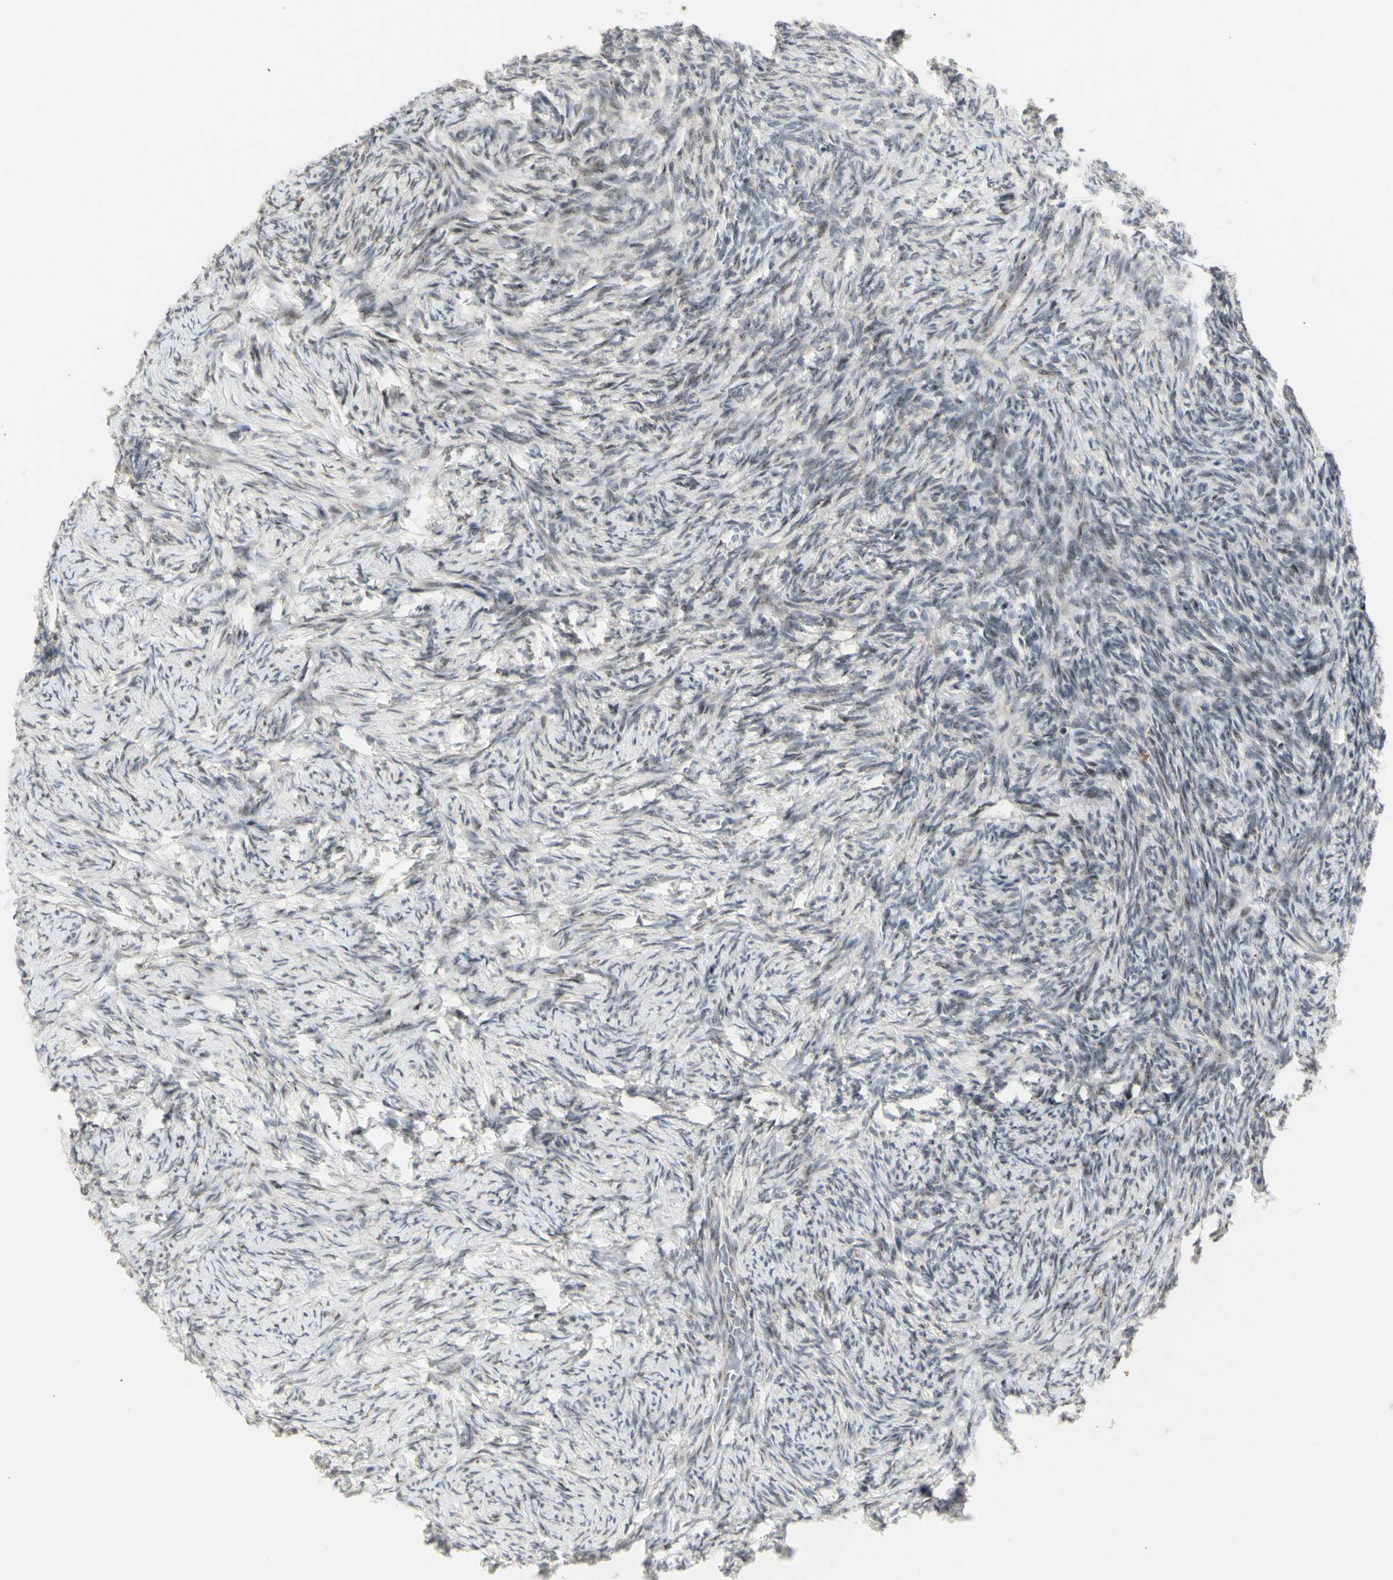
{"staining": {"intensity": "weak", "quantity": ">75%", "location": "cytoplasmic/membranous"}, "tissue": "ovary", "cell_type": "Follicle cells", "image_type": "normal", "snomed": [{"axis": "morphology", "description": "Normal tissue, NOS"}, {"axis": "topography", "description": "Ovary"}], "caption": "A brown stain labels weak cytoplasmic/membranous positivity of a protein in follicle cells of unremarkable ovary. The protein of interest is shown in brown color, while the nuclei are stained blue.", "gene": "DHRS7B", "patient": {"sex": "female", "age": 60}}